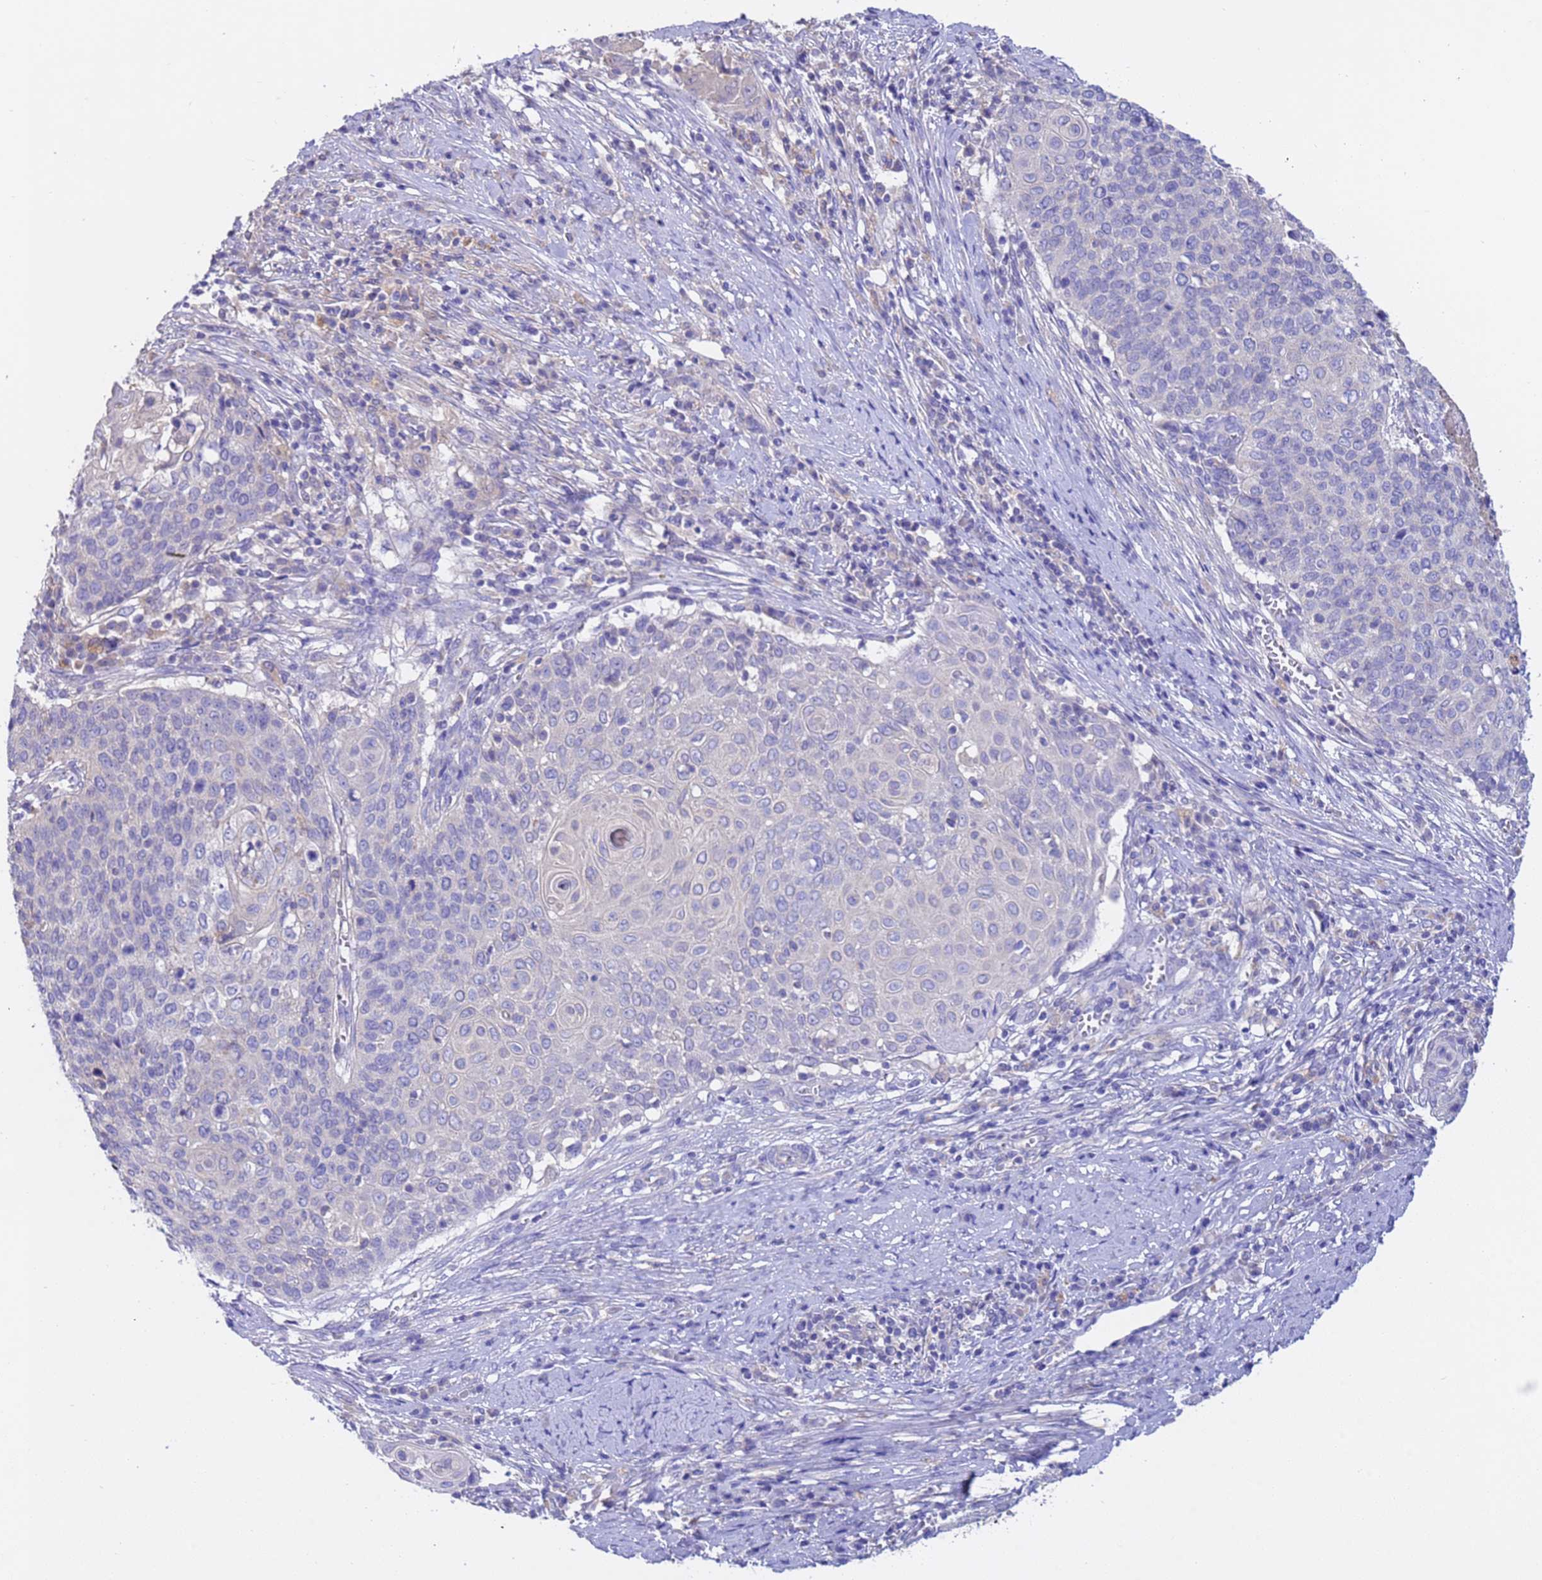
{"staining": {"intensity": "negative", "quantity": "none", "location": "none"}, "tissue": "cervical cancer", "cell_type": "Tumor cells", "image_type": "cancer", "snomed": [{"axis": "morphology", "description": "Squamous cell carcinoma, NOS"}, {"axis": "topography", "description": "Cervix"}], "caption": "Squamous cell carcinoma (cervical) was stained to show a protein in brown. There is no significant expression in tumor cells.", "gene": "SRL", "patient": {"sex": "female", "age": 39}}